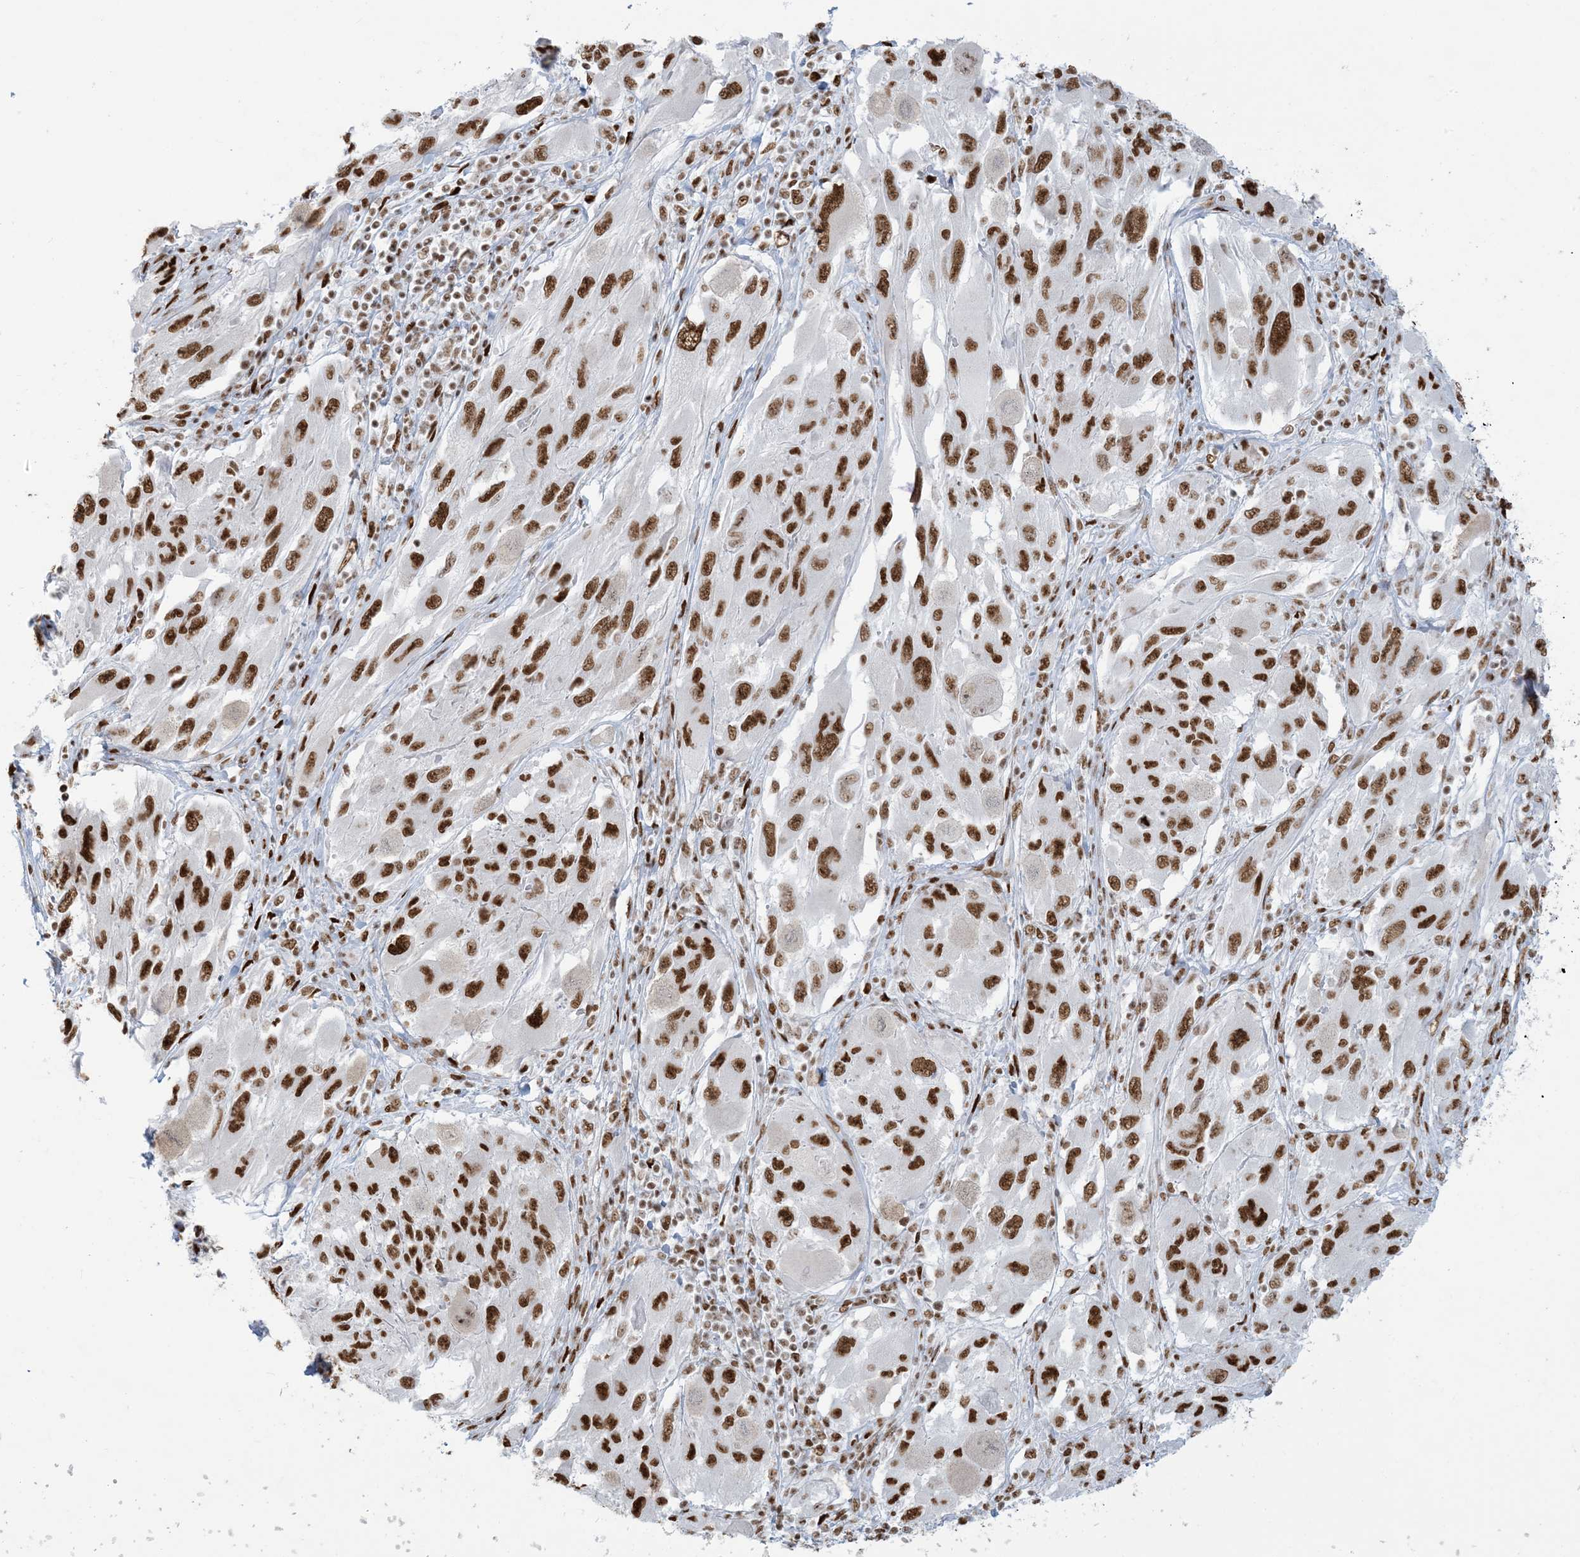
{"staining": {"intensity": "strong", "quantity": ">75%", "location": "nuclear"}, "tissue": "melanoma", "cell_type": "Tumor cells", "image_type": "cancer", "snomed": [{"axis": "morphology", "description": "Malignant melanoma, NOS"}, {"axis": "topography", "description": "Skin"}], "caption": "The photomicrograph demonstrates a brown stain indicating the presence of a protein in the nuclear of tumor cells in malignant melanoma.", "gene": "STAG1", "patient": {"sex": "female", "age": 91}}